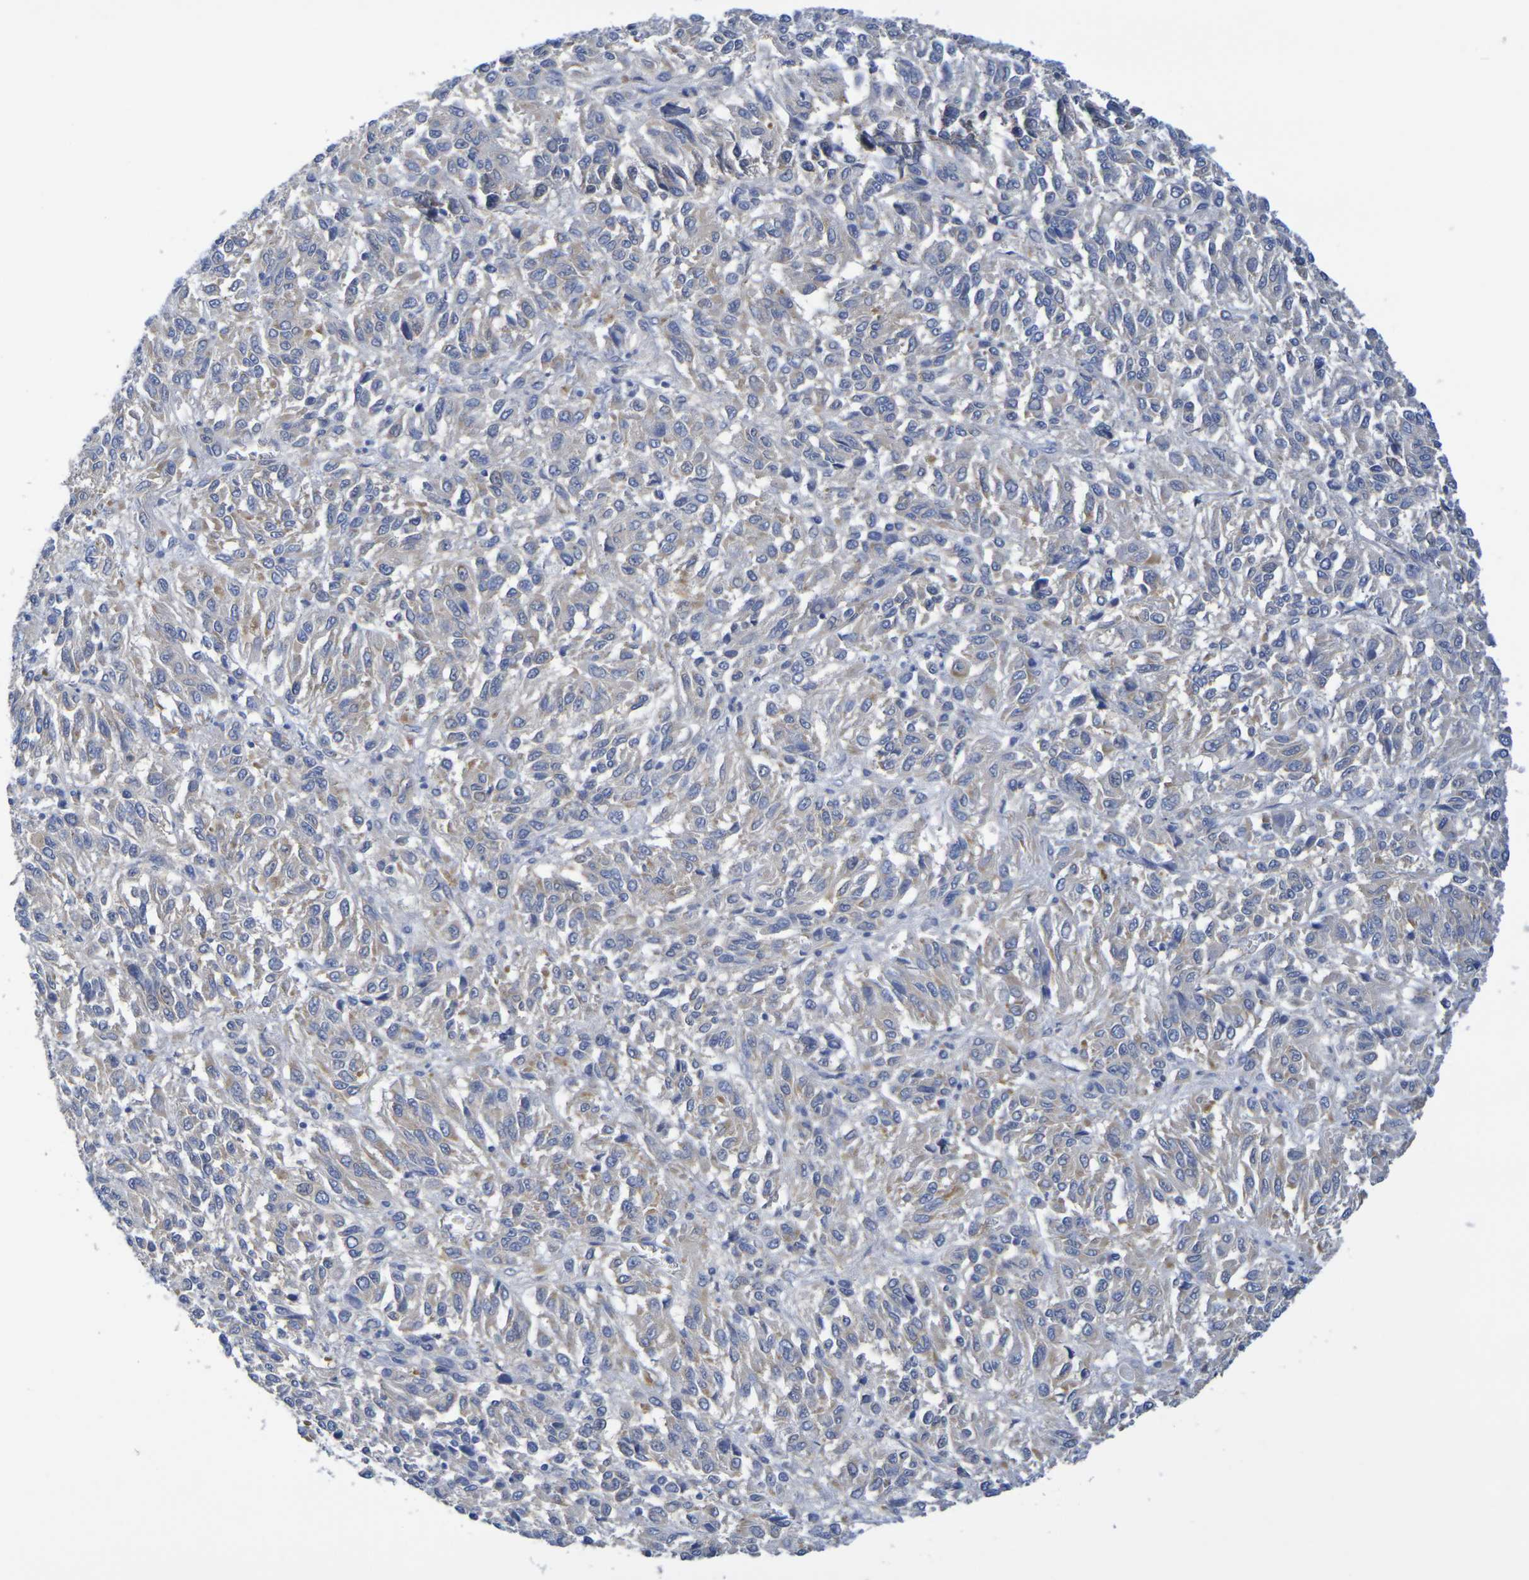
{"staining": {"intensity": "moderate", "quantity": "<25%", "location": "cytoplasmic/membranous"}, "tissue": "melanoma", "cell_type": "Tumor cells", "image_type": "cancer", "snomed": [{"axis": "morphology", "description": "Malignant melanoma, Metastatic site"}, {"axis": "topography", "description": "Lung"}], "caption": "Malignant melanoma (metastatic site) was stained to show a protein in brown. There is low levels of moderate cytoplasmic/membranous positivity in approximately <25% of tumor cells.", "gene": "TMCC3", "patient": {"sex": "male", "age": 64}}